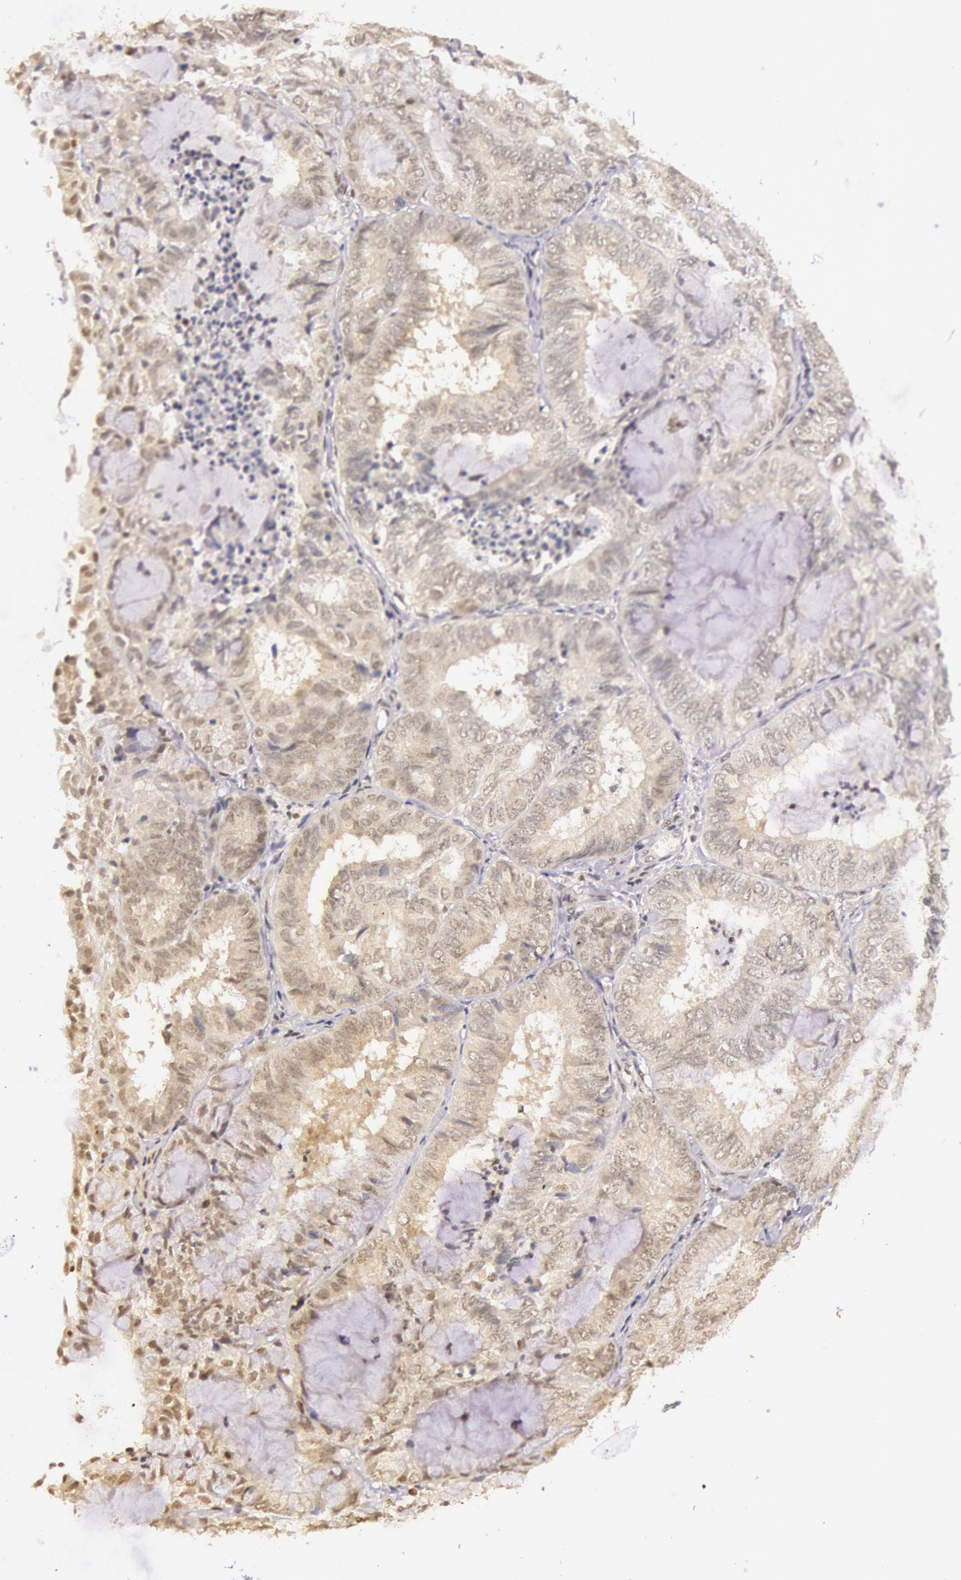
{"staining": {"intensity": "weak", "quantity": ">75%", "location": "cytoplasmic/membranous"}, "tissue": "endometrial cancer", "cell_type": "Tumor cells", "image_type": "cancer", "snomed": [{"axis": "morphology", "description": "Adenocarcinoma, NOS"}, {"axis": "topography", "description": "Endometrium"}], "caption": "High-power microscopy captured an IHC histopathology image of endometrial cancer (adenocarcinoma), revealing weak cytoplasmic/membranous staining in about >75% of tumor cells.", "gene": "RTL10", "patient": {"sex": "female", "age": 59}}